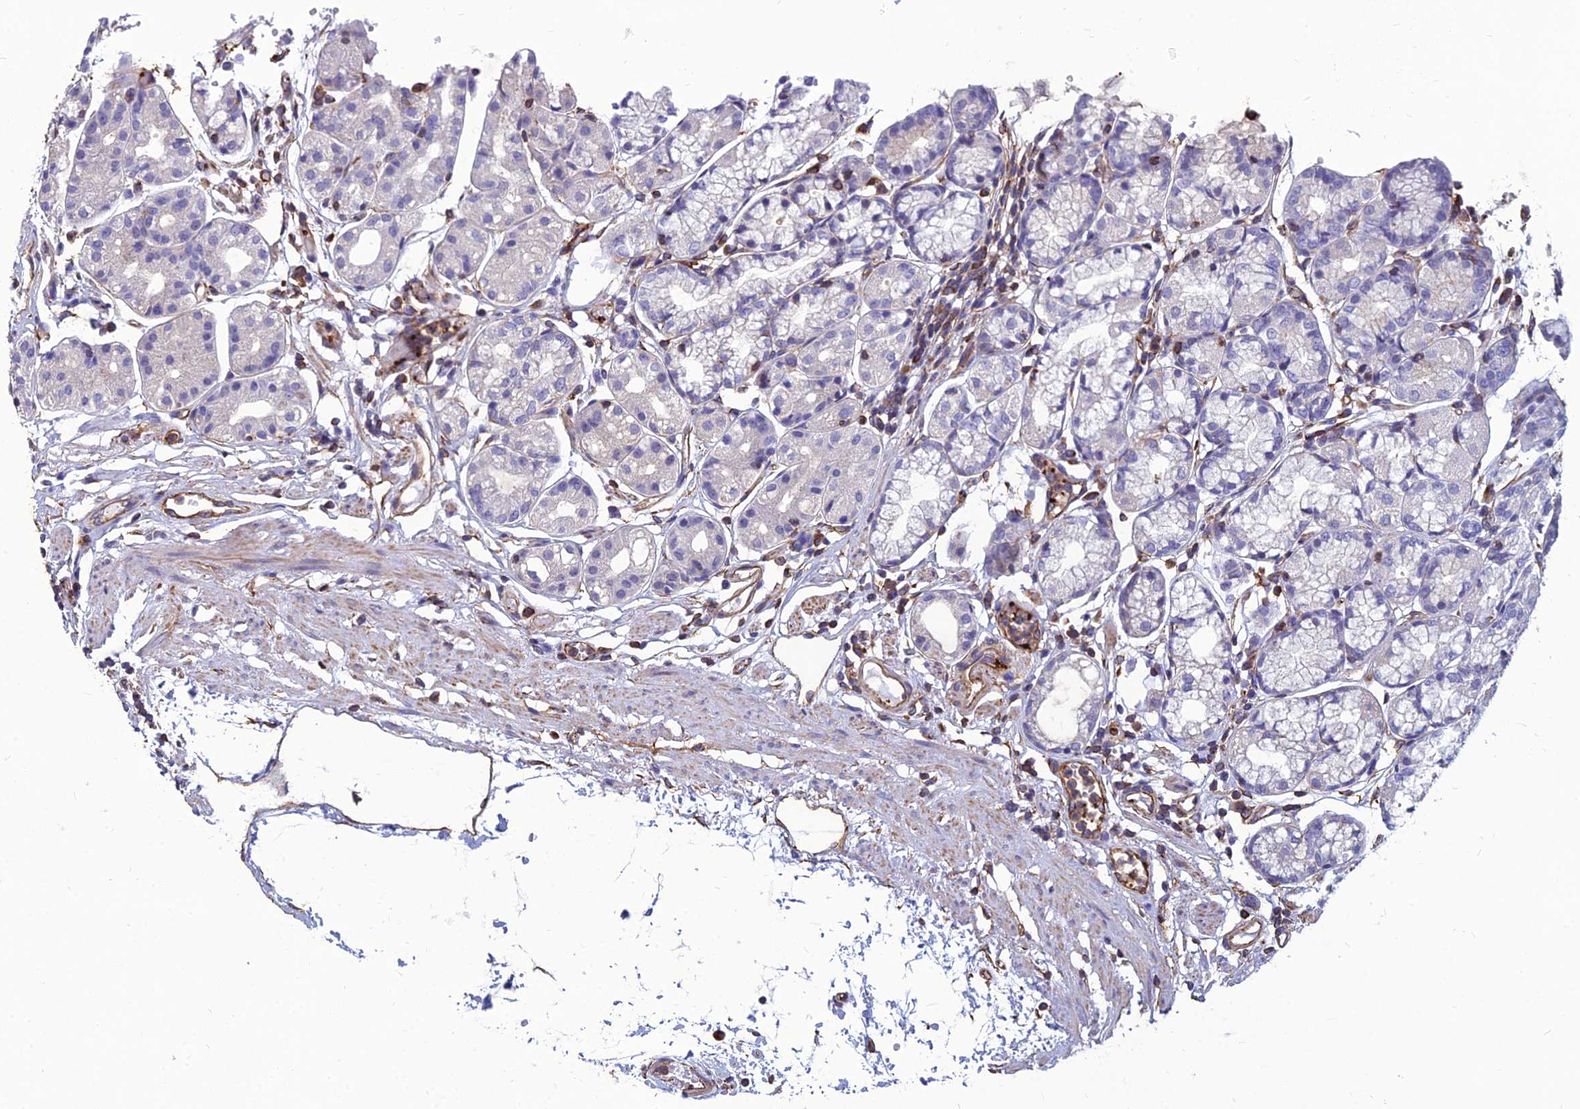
{"staining": {"intensity": "negative", "quantity": "none", "location": "none"}, "tissue": "stomach", "cell_type": "Glandular cells", "image_type": "normal", "snomed": [{"axis": "morphology", "description": "Normal tissue, NOS"}, {"axis": "topography", "description": "Stomach"}], "caption": "The IHC image has no significant positivity in glandular cells of stomach. (IHC, brightfield microscopy, high magnification).", "gene": "PSMD11", "patient": {"sex": "female", "age": 57}}